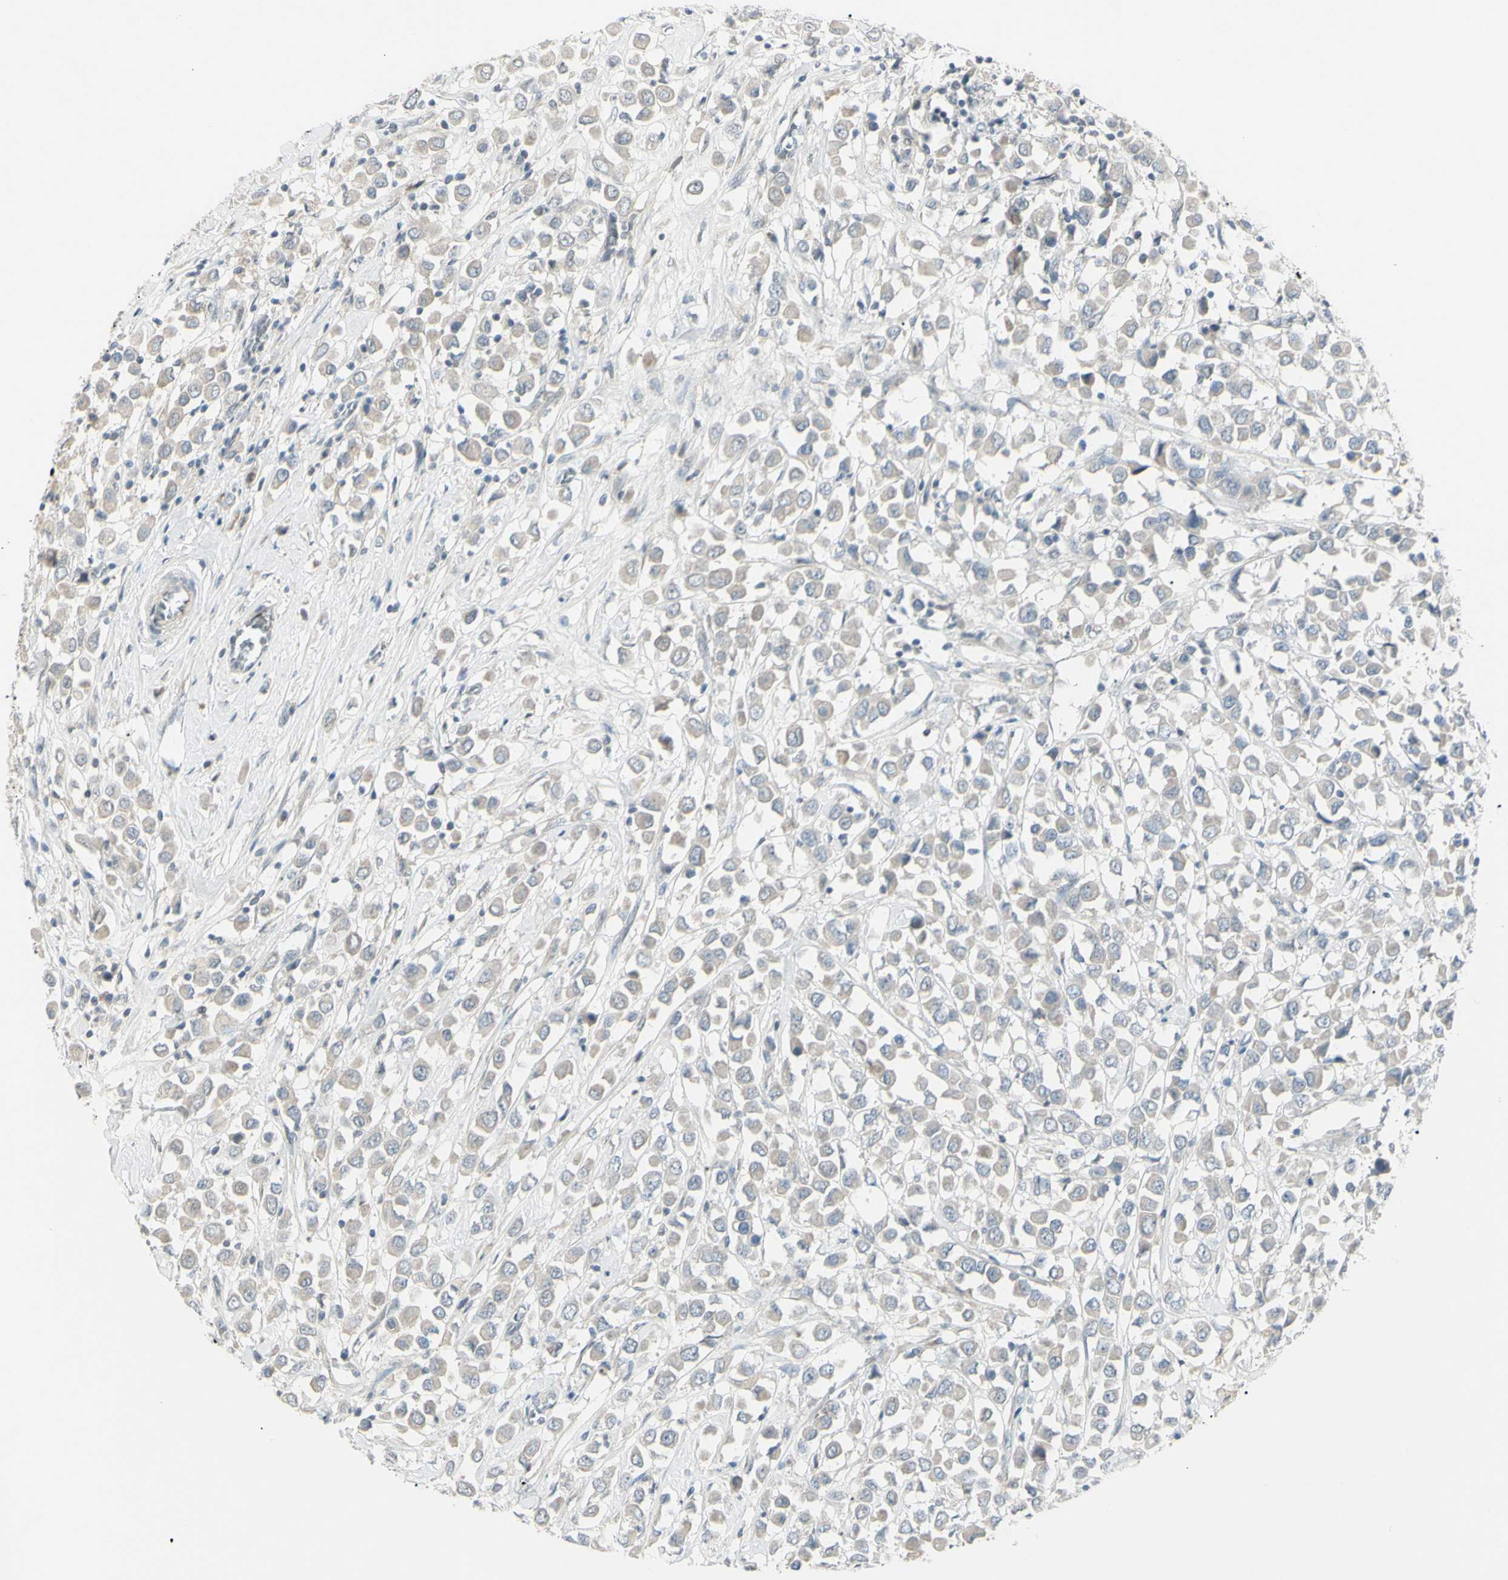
{"staining": {"intensity": "weak", "quantity": ">75%", "location": "cytoplasmic/membranous"}, "tissue": "breast cancer", "cell_type": "Tumor cells", "image_type": "cancer", "snomed": [{"axis": "morphology", "description": "Duct carcinoma"}, {"axis": "topography", "description": "Breast"}], "caption": "Intraductal carcinoma (breast) stained with a brown dye demonstrates weak cytoplasmic/membranous positive positivity in approximately >75% of tumor cells.", "gene": "SH3GL2", "patient": {"sex": "female", "age": 61}}